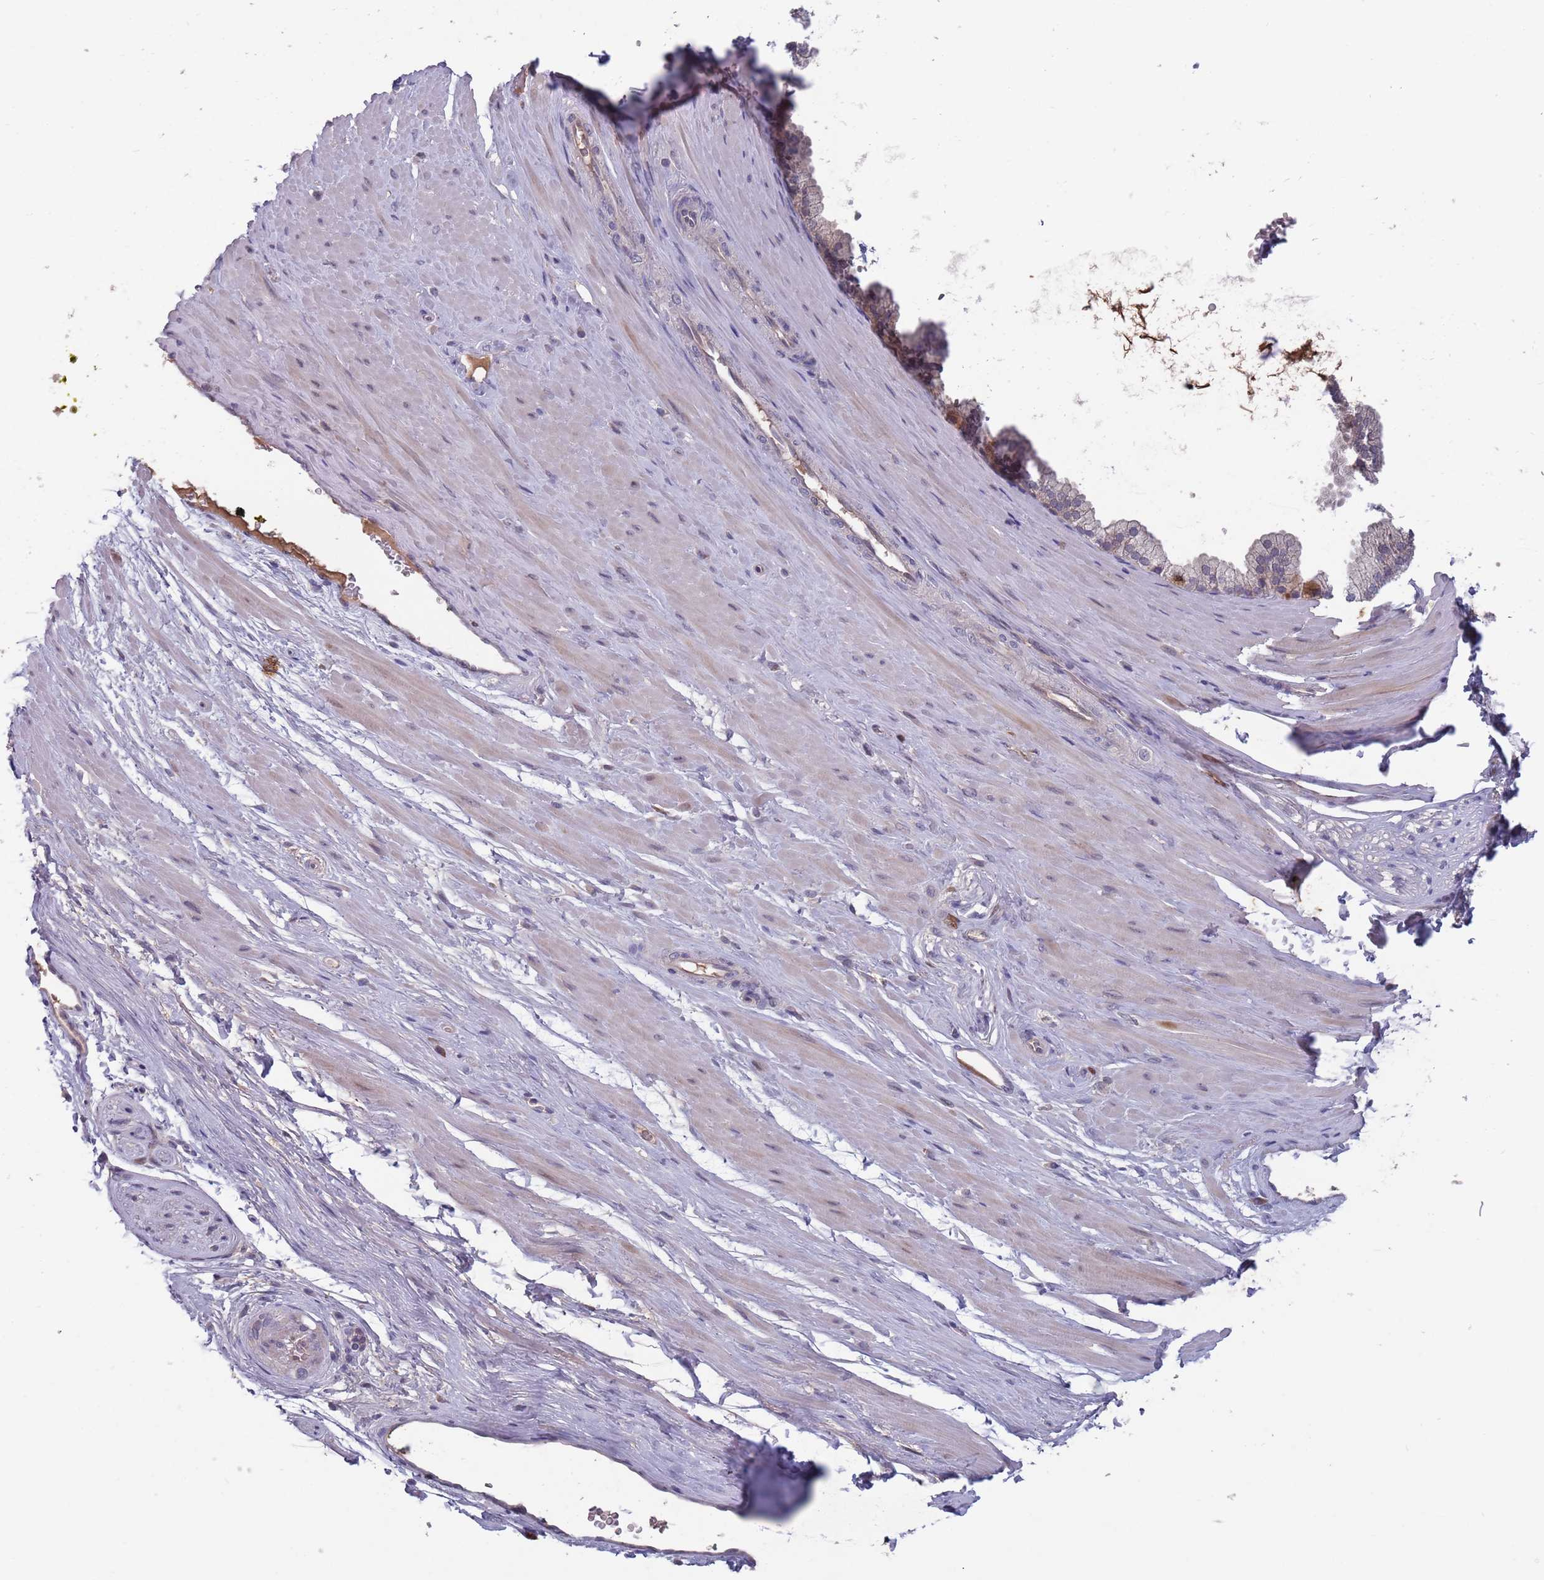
{"staining": {"intensity": "negative", "quantity": "none", "location": "none"}, "tissue": "adipose tissue", "cell_type": "Adipocytes", "image_type": "normal", "snomed": [{"axis": "morphology", "description": "Normal tissue, NOS"}, {"axis": "morphology", "description": "Adenocarcinoma, Low grade"}, {"axis": "topography", "description": "Prostate"}, {"axis": "topography", "description": "Peripheral nerve tissue"}], "caption": "Adipose tissue was stained to show a protein in brown. There is no significant positivity in adipocytes. (DAB immunohistochemistry with hematoxylin counter stain).", "gene": "TYW1B", "patient": {"sex": "male", "age": 63}}